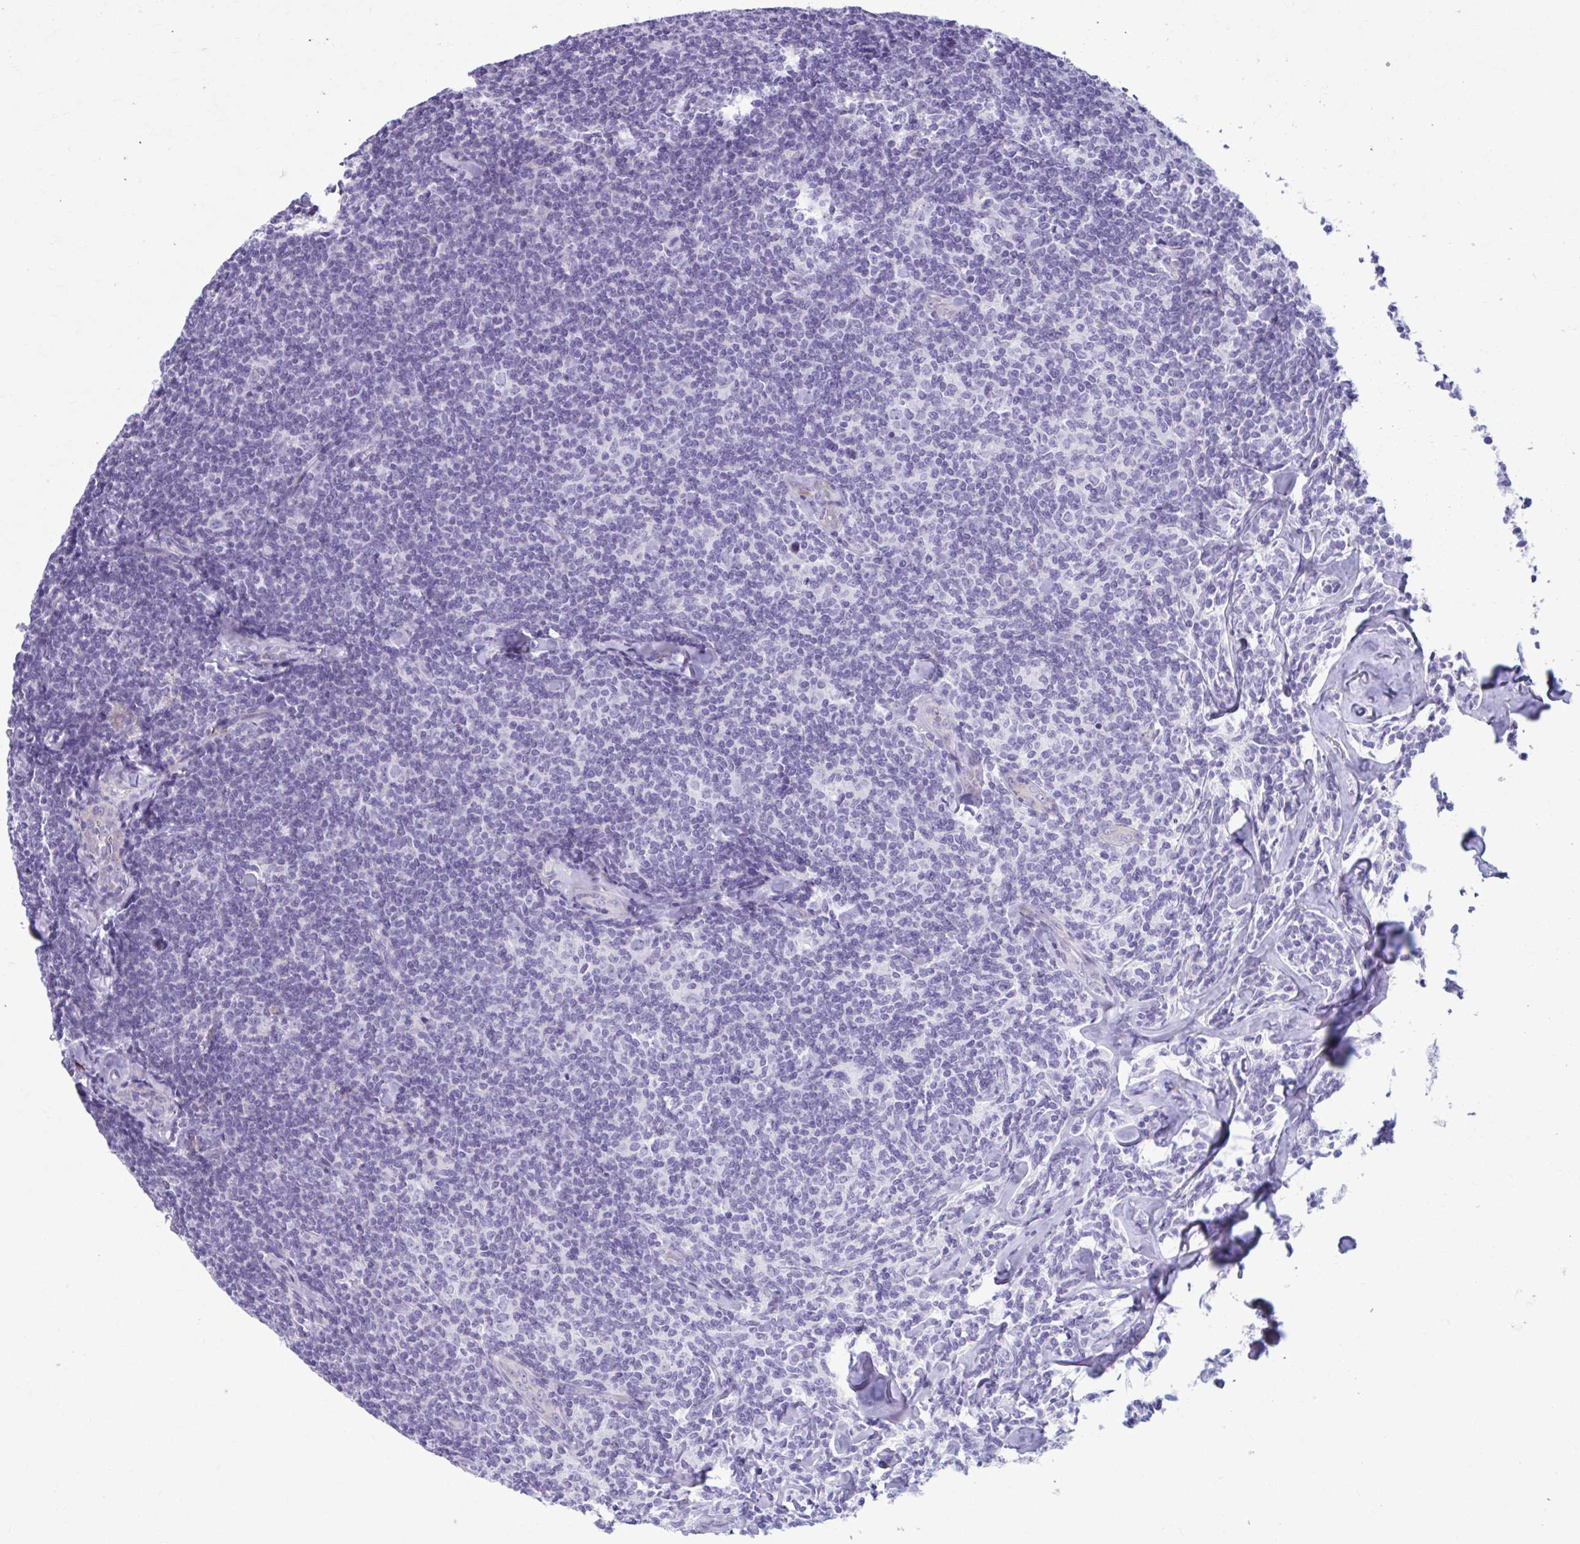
{"staining": {"intensity": "negative", "quantity": "none", "location": "none"}, "tissue": "lymphoma", "cell_type": "Tumor cells", "image_type": "cancer", "snomed": [{"axis": "morphology", "description": "Malignant lymphoma, non-Hodgkin's type, Low grade"}, {"axis": "topography", "description": "Lymph node"}], "caption": "This micrograph is of lymphoma stained with IHC to label a protein in brown with the nuclei are counter-stained blue. There is no expression in tumor cells. (IHC, brightfield microscopy, high magnification).", "gene": "C12orf71", "patient": {"sex": "female", "age": 56}}